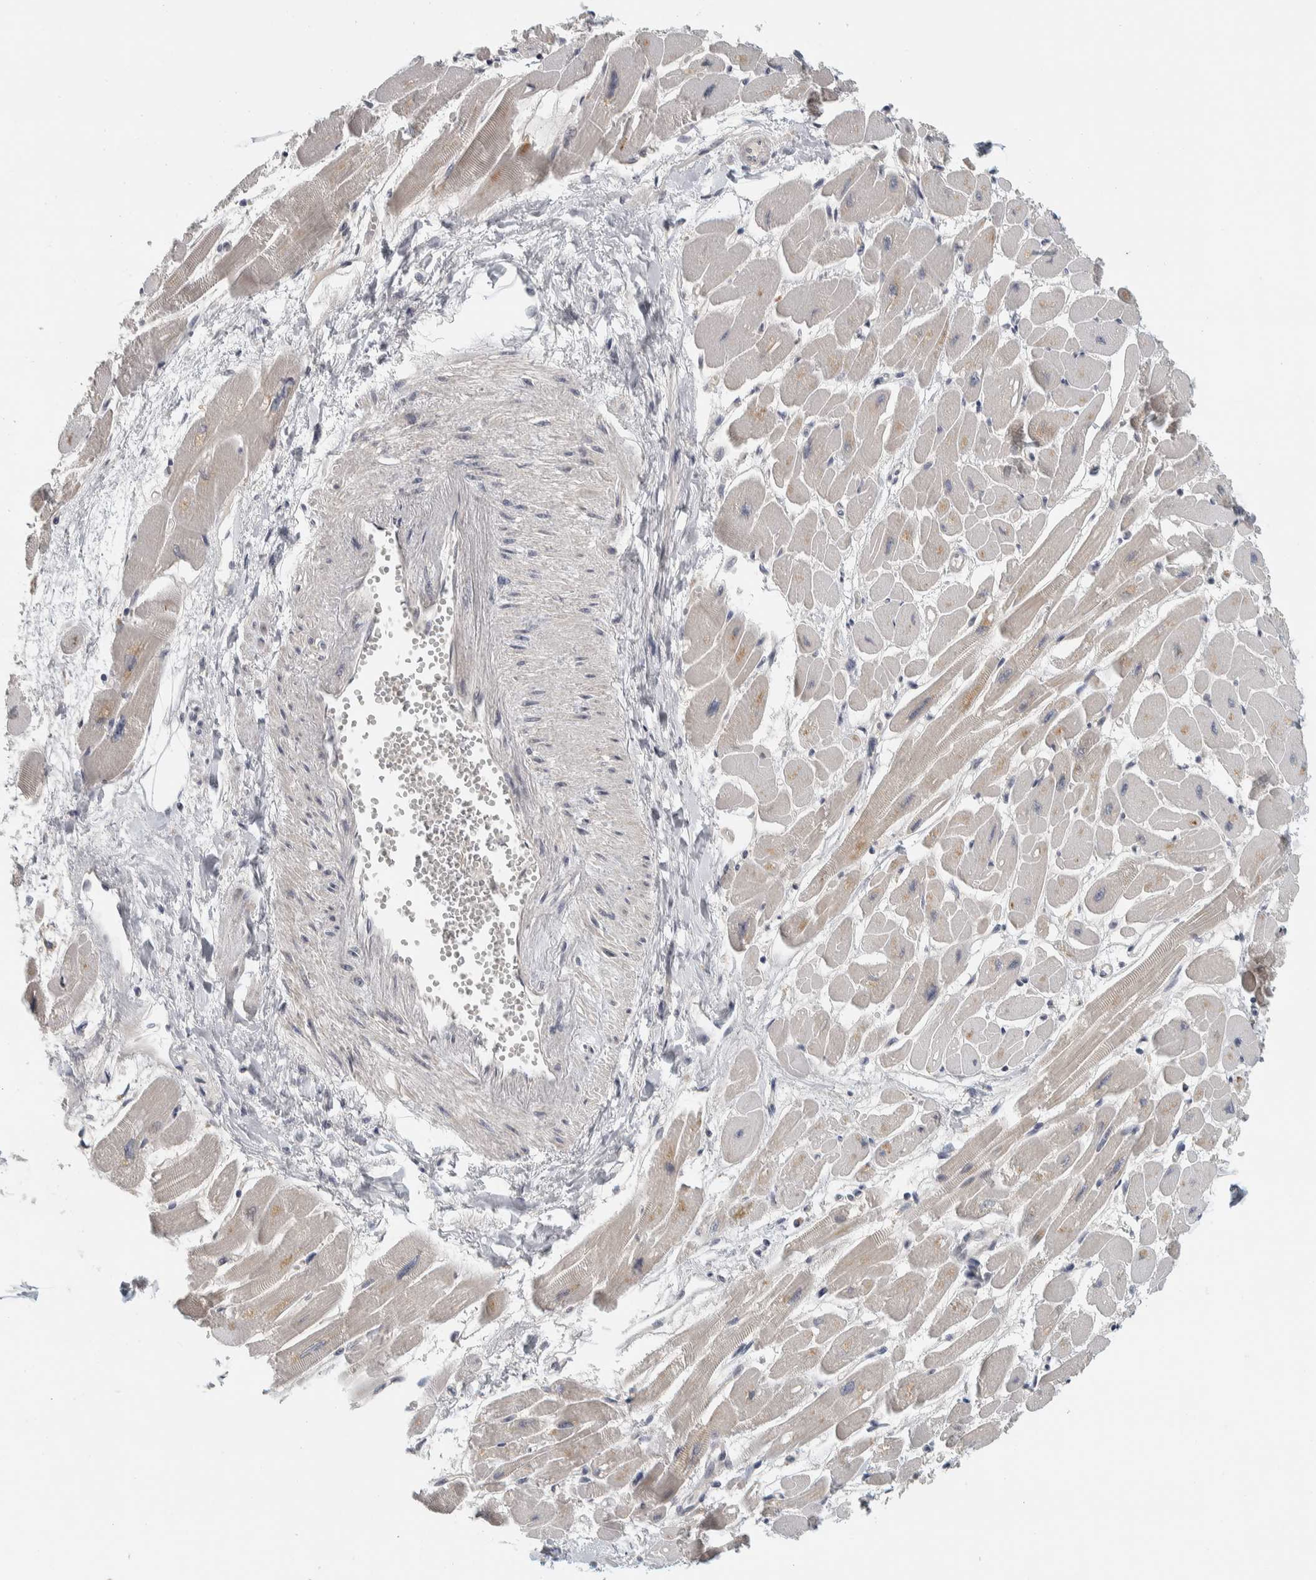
{"staining": {"intensity": "negative", "quantity": "none", "location": "none"}, "tissue": "heart muscle", "cell_type": "Cardiomyocytes", "image_type": "normal", "snomed": [{"axis": "morphology", "description": "Normal tissue, NOS"}, {"axis": "topography", "description": "Heart"}], "caption": "Human heart muscle stained for a protein using immunohistochemistry exhibits no positivity in cardiomyocytes.", "gene": "AFP", "patient": {"sex": "female", "age": 54}}